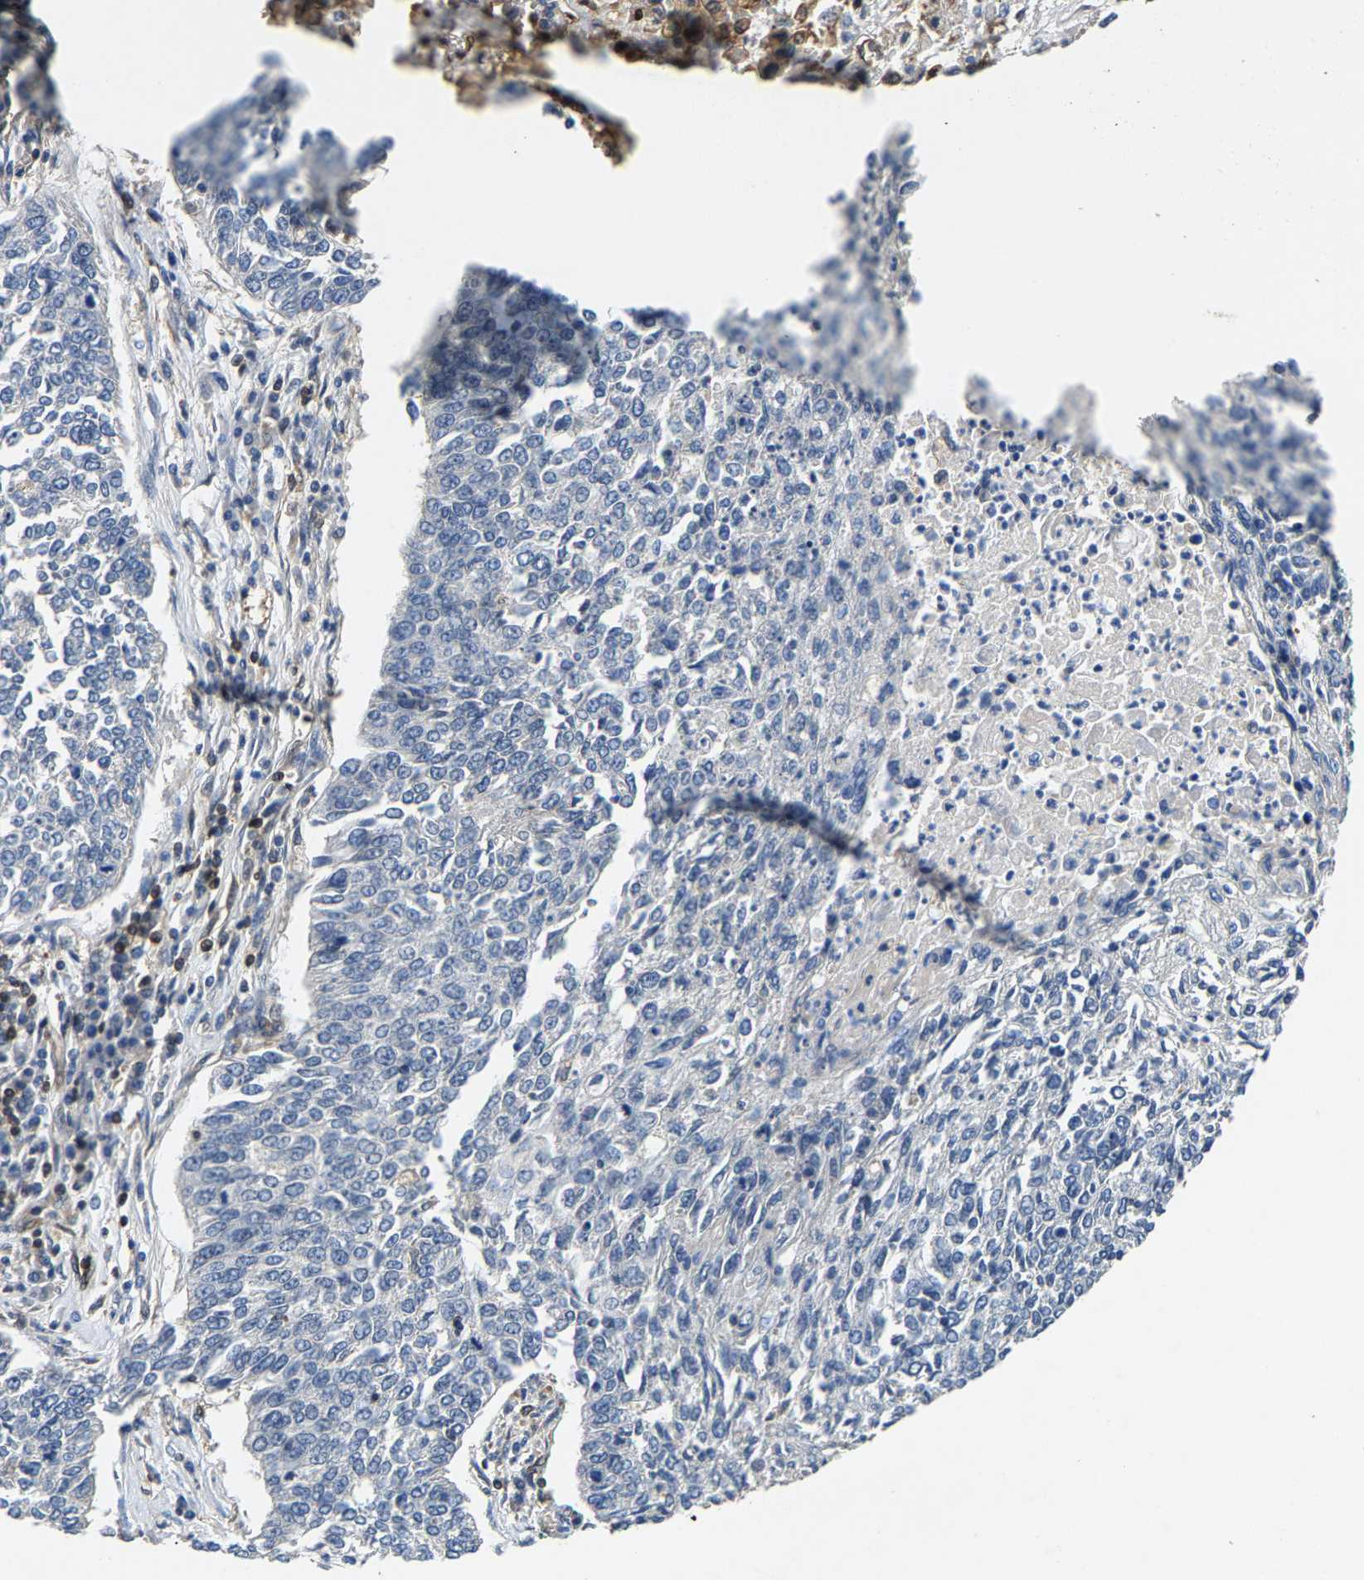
{"staining": {"intensity": "negative", "quantity": "none", "location": "none"}, "tissue": "lung cancer", "cell_type": "Tumor cells", "image_type": "cancer", "snomed": [{"axis": "morphology", "description": "Normal tissue, NOS"}, {"axis": "morphology", "description": "Squamous cell carcinoma, NOS"}, {"axis": "topography", "description": "Cartilage tissue"}, {"axis": "topography", "description": "Bronchus"}, {"axis": "topography", "description": "Lung"}], "caption": "Lung squamous cell carcinoma was stained to show a protein in brown. There is no significant expression in tumor cells.", "gene": "GIMAP7", "patient": {"sex": "female", "age": 49}}